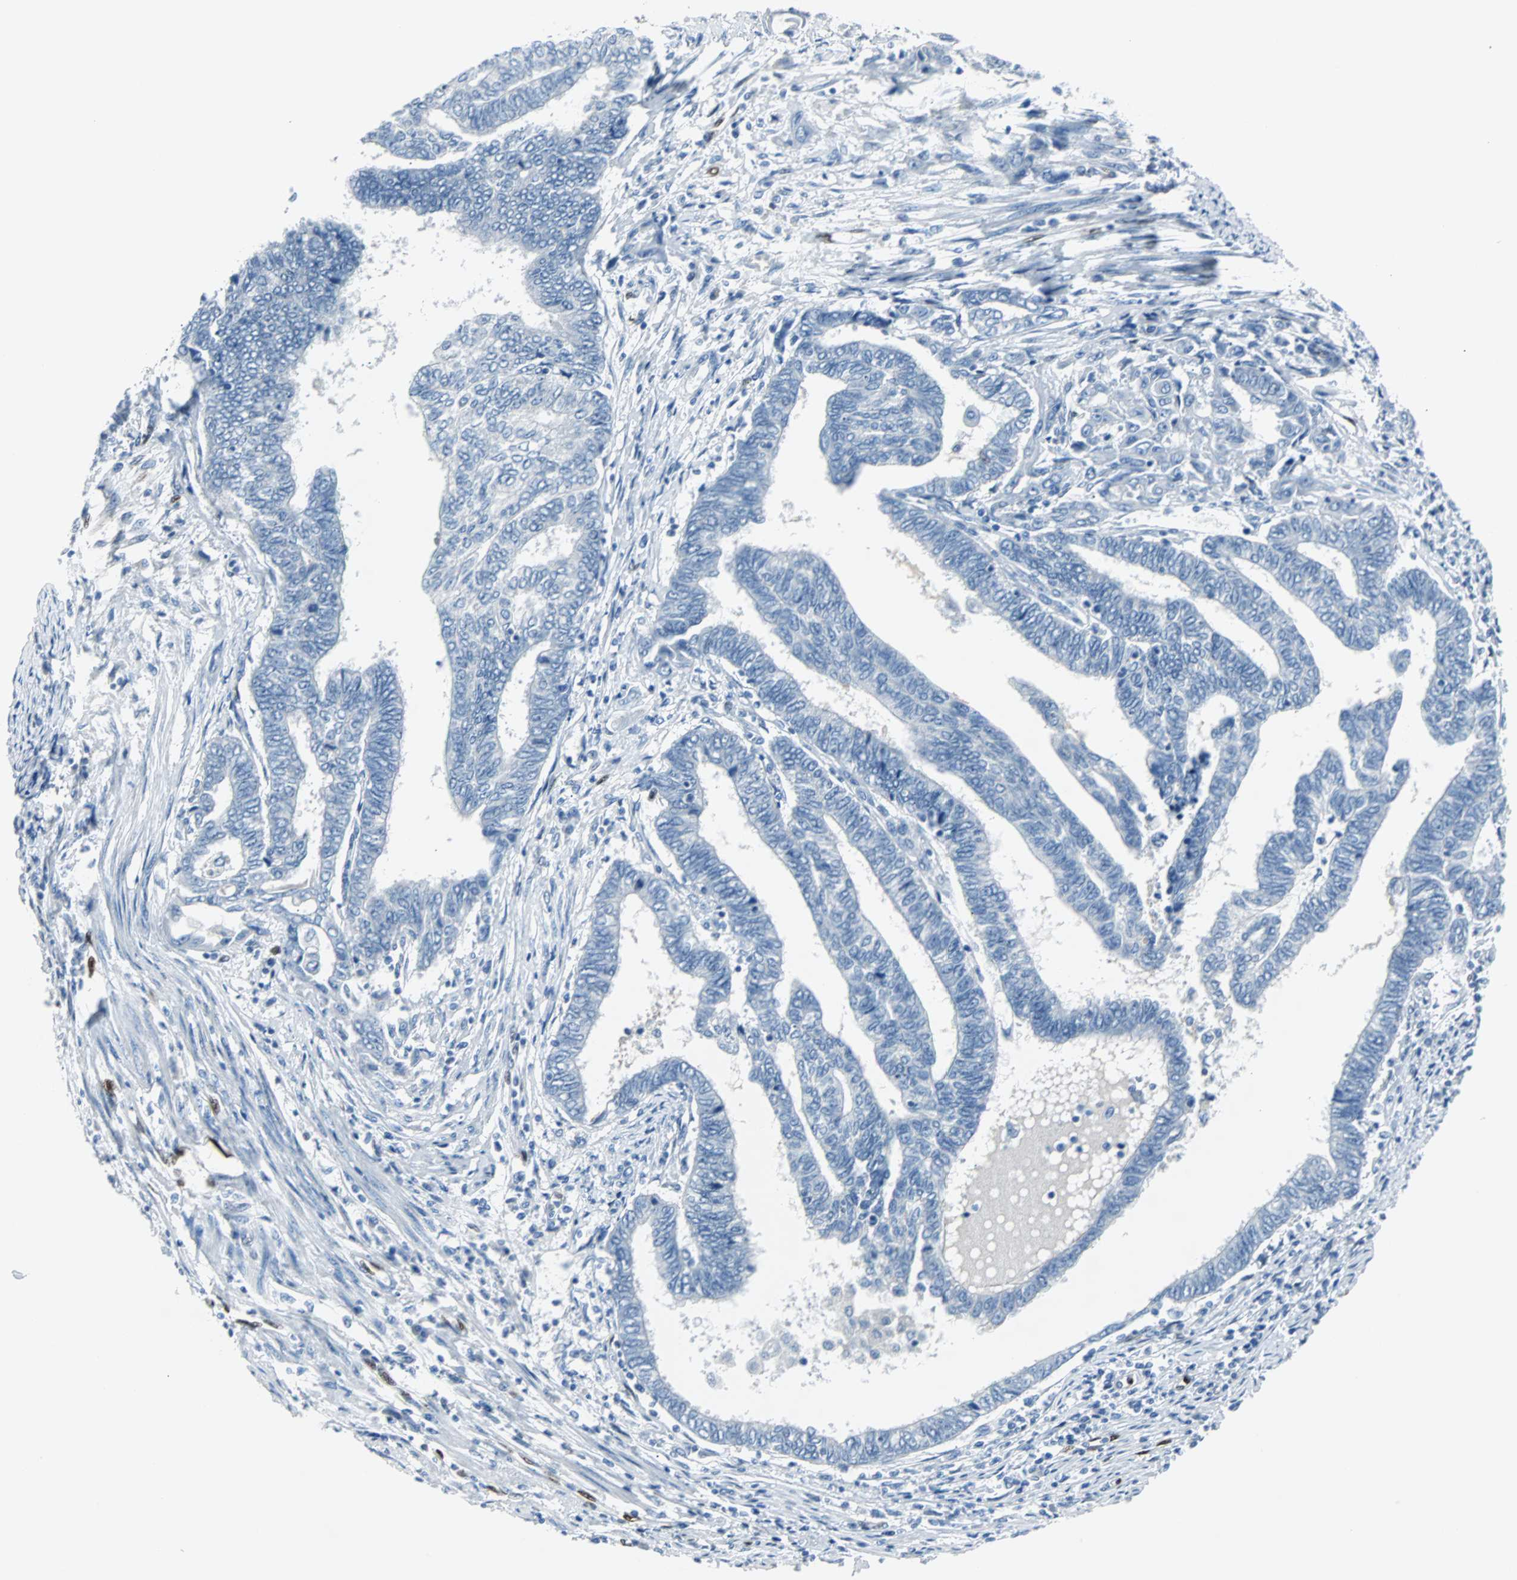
{"staining": {"intensity": "negative", "quantity": "none", "location": "none"}, "tissue": "endometrial cancer", "cell_type": "Tumor cells", "image_type": "cancer", "snomed": [{"axis": "morphology", "description": "Adenocarcinoma, NOS"}, {"axis": "topography", "description": "Uterus"}, {"axis": "topography", "description": "Endometrium"}], "caption": "This is an immunohistochemistry (IHC) histopathology image of endometrial cancer (adenocarcinoma). There is no positivity in tumor cells.", "gene": "IL33", "patient": {"sex": "female", "age": 70}}